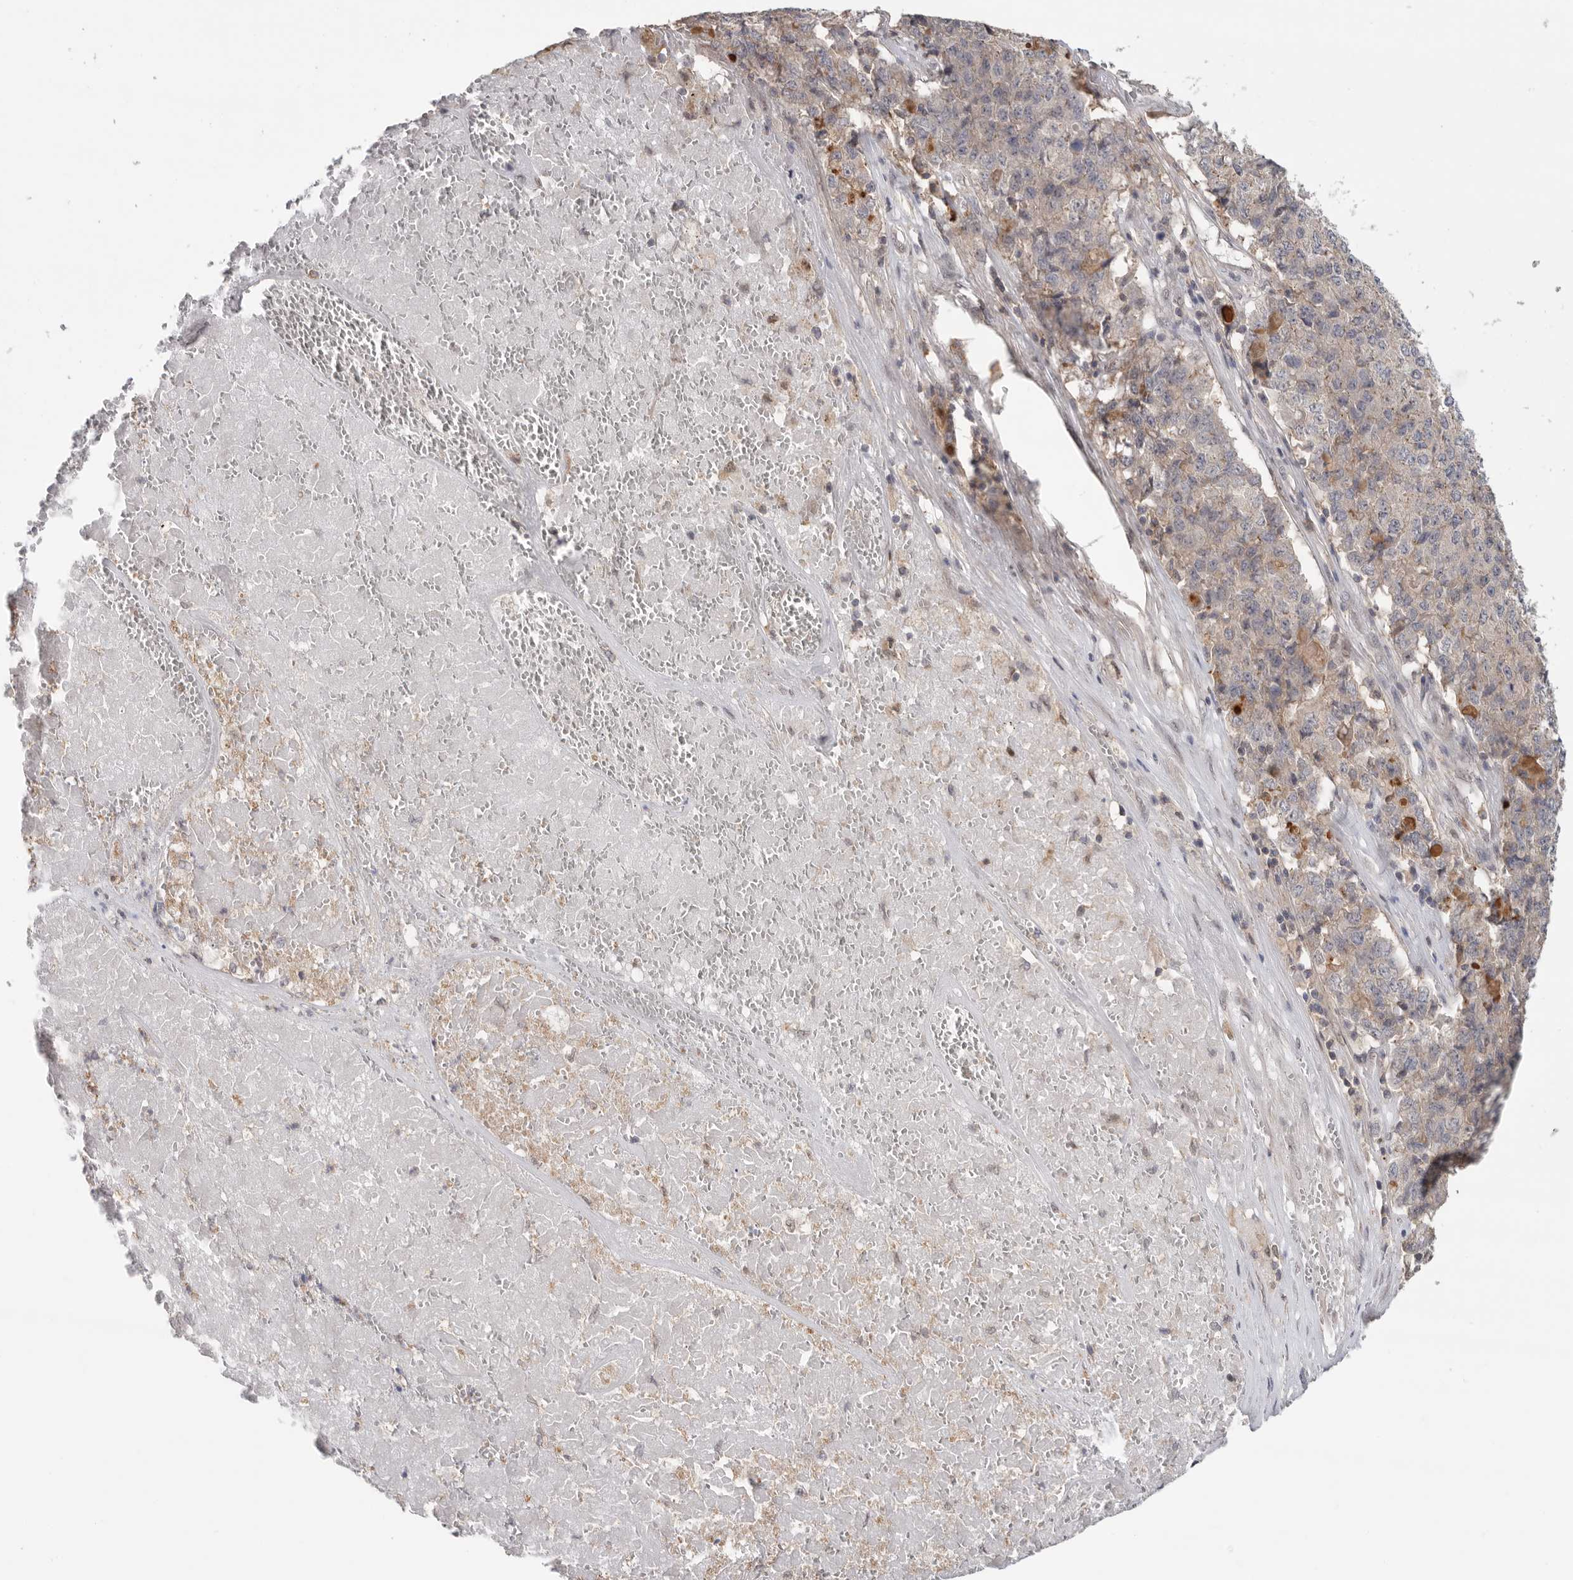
{"staining": {"intensity": "weak", "quantity": "<25%", "location": "cytoplasmic/membranous"}, "tissue": "pancreatic cancer", "cell_type": "Tumor cells", "image_type": "cancer", "snomed": [{"axis": "morphology", "description": "Adenocarcinoma, NOS"}, {"axis": "topography", "description": "Pancreas"}], "caption": "DAB immunohistochemical staining of pancreatic cancer (adenocarcinoma) reveals no significant positivity in tumor cells.", "gene": "KLK5", "patient": {"sex": "male", "age": 50}}